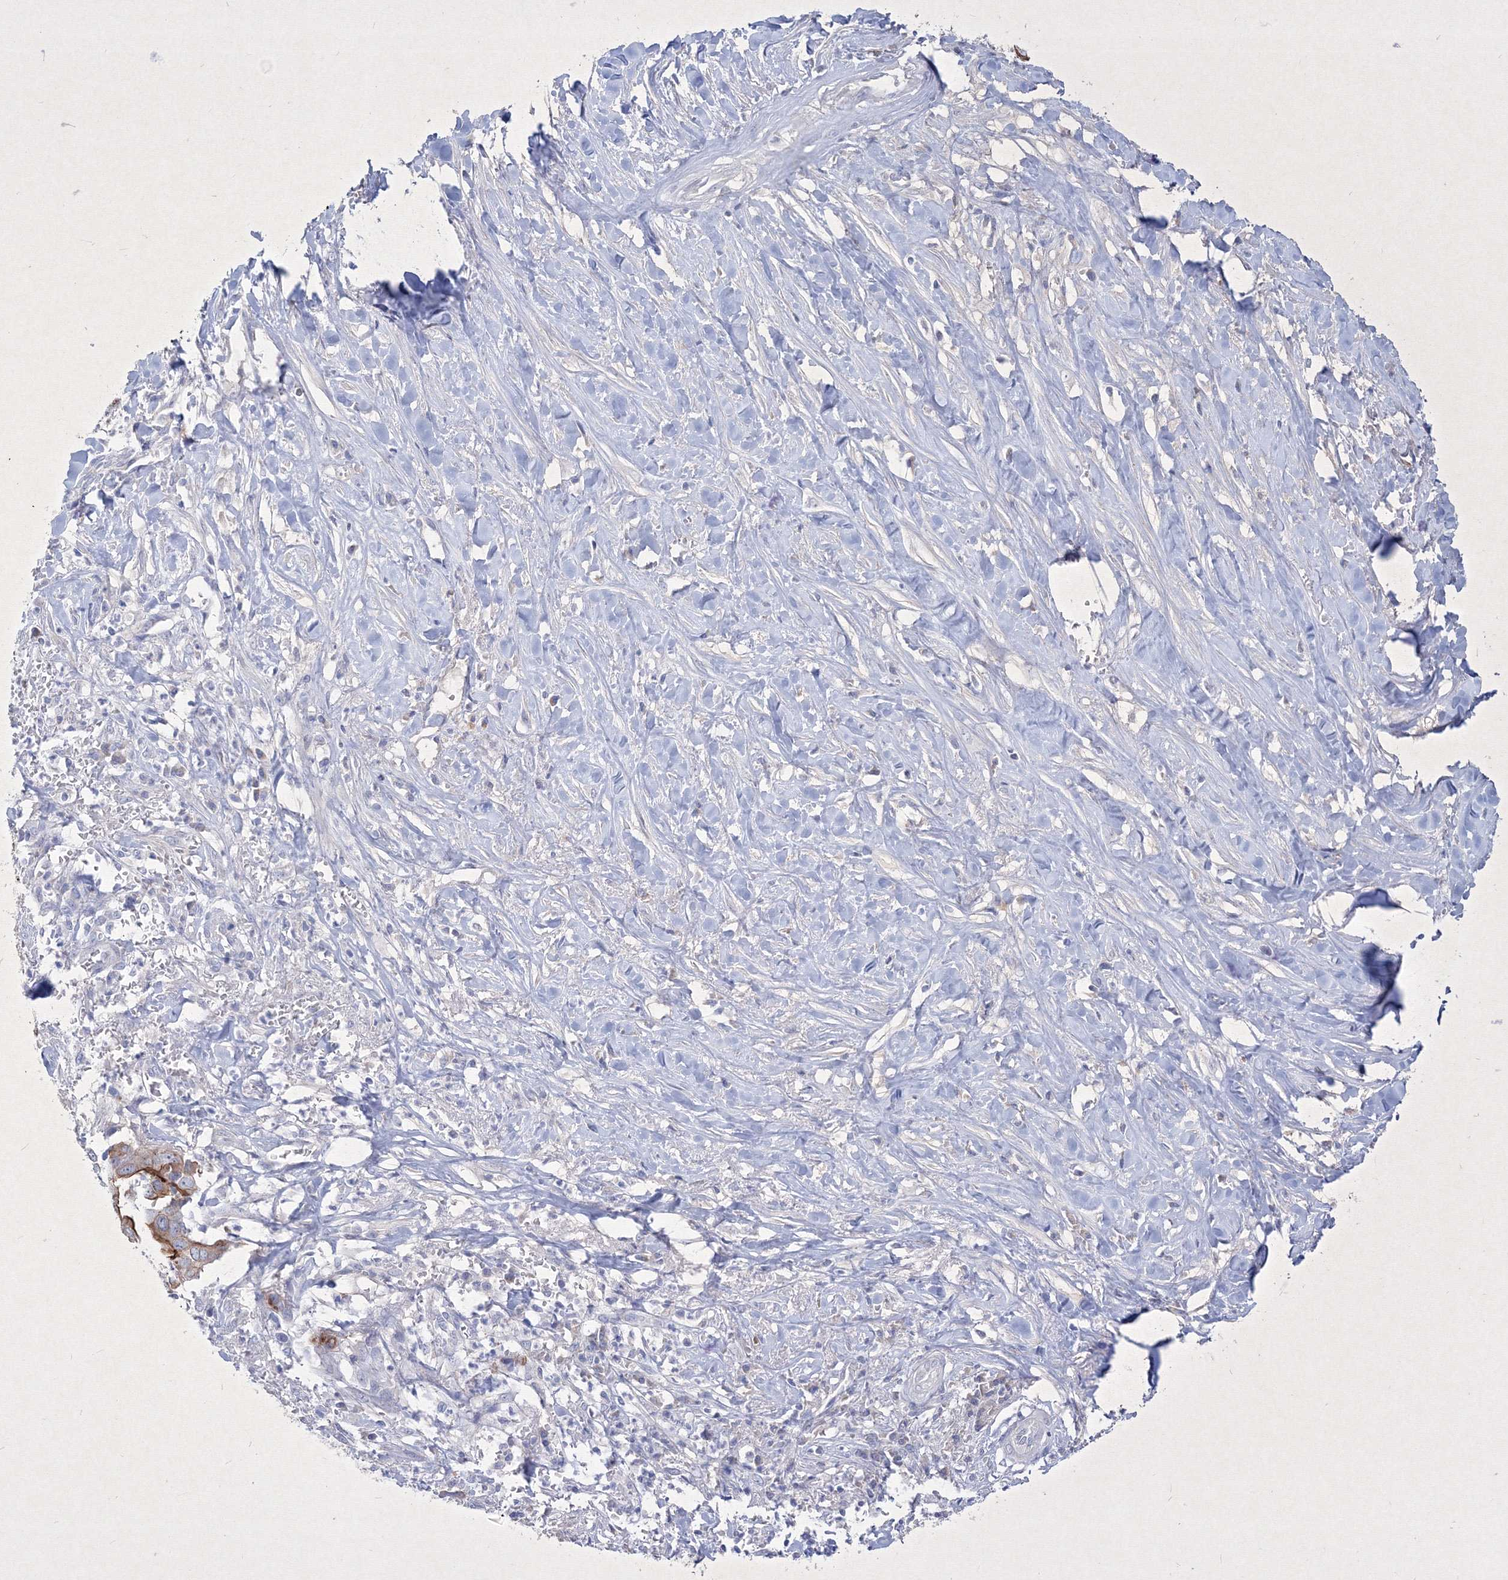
{"staining": {"intensity": "strong", "quantity": ">75%", "location": "cytoplasmic/membranous"}, "tissue": "liver cancer", "cell_type": "Tumor cells", "image_type": "cancer", "snomed": [{"axis": "morphology", "description": "Cholangiocarcinoma"}, {"axis": "topography", "description": "Liver"}], "caption": "Brown immunohistochemical staining in human cholangiocarcinoma (liver) exhibits strong cytoplasmic/membranous positivity in approximately >75% of tumor cells.", "gene": "TMEM139", "patient": {"sex": "female", "age": 79}}